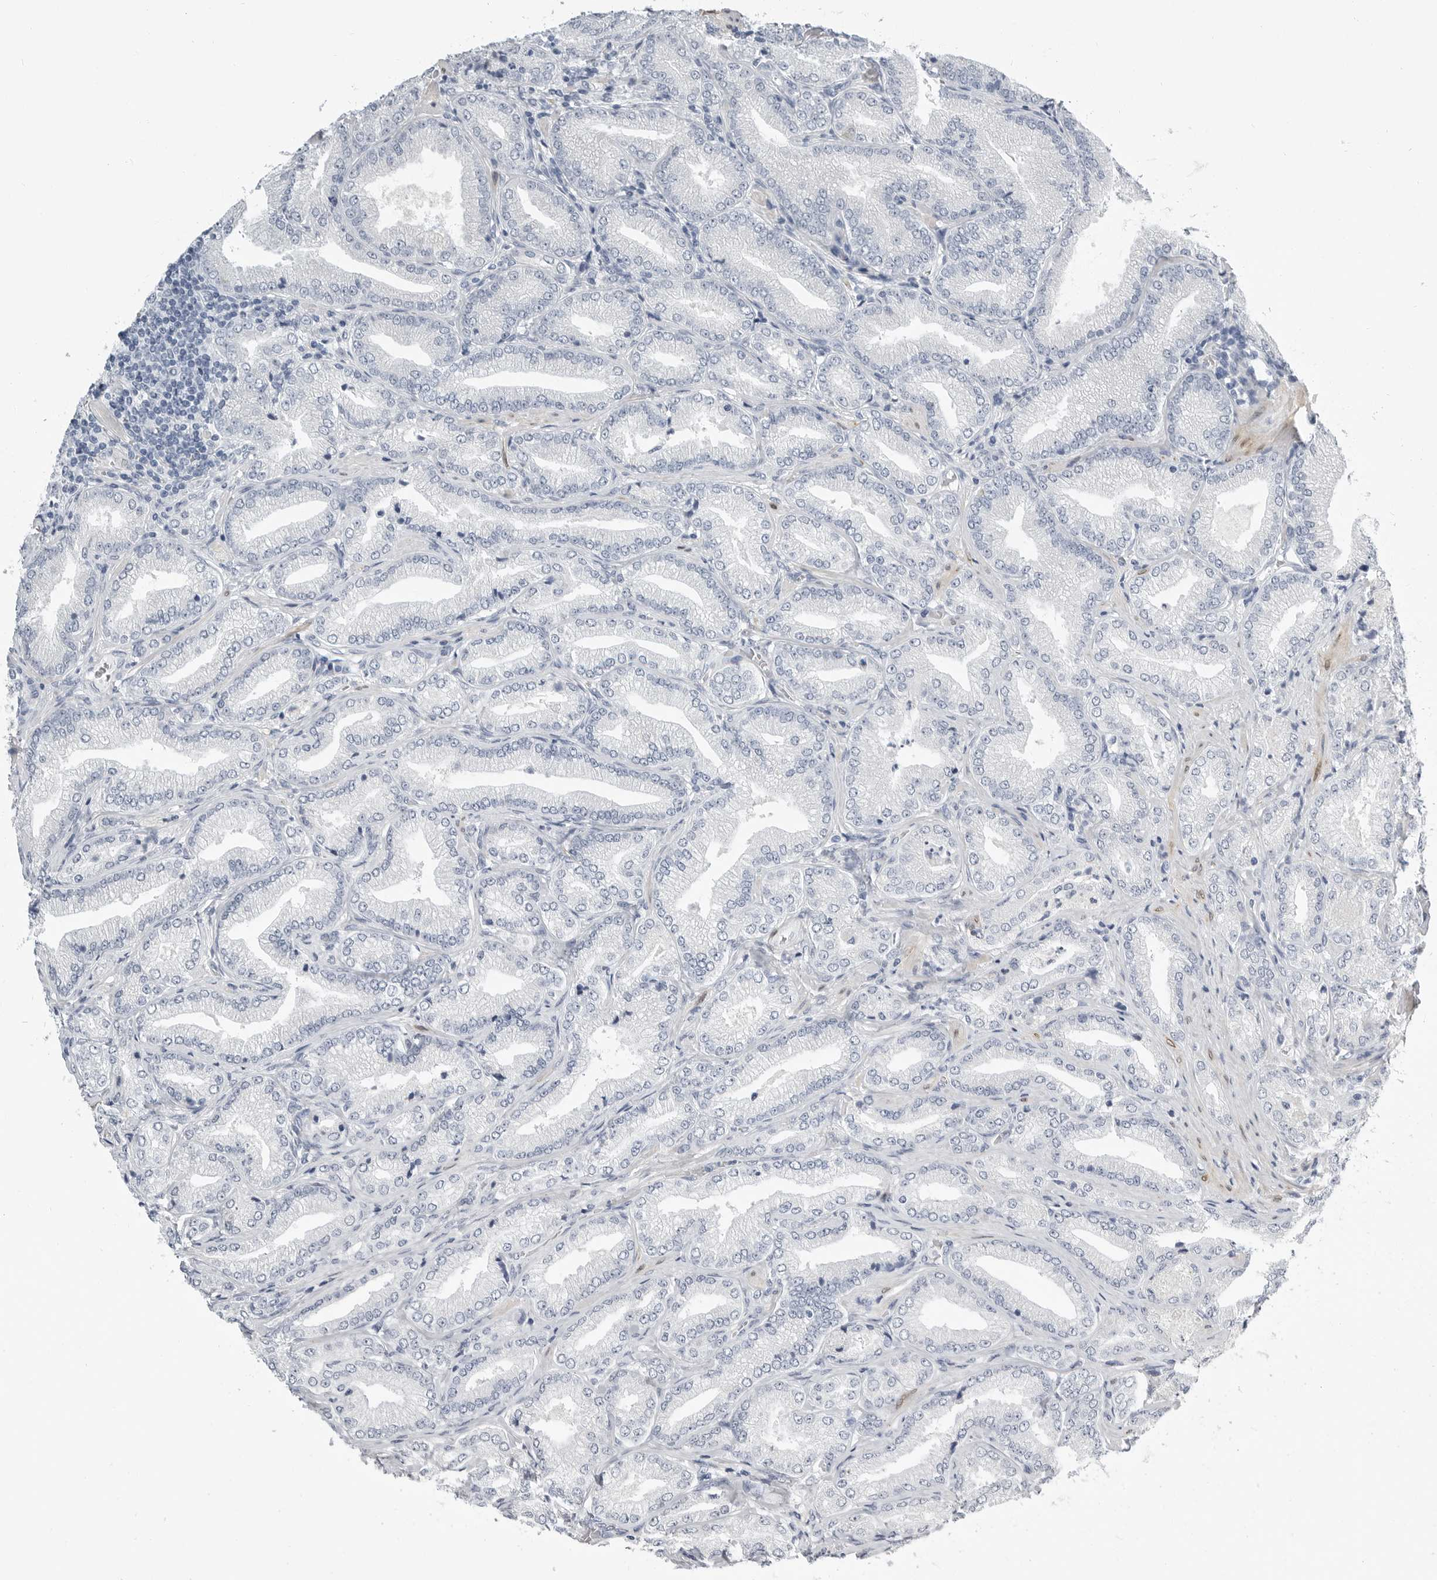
{"staining": {"intensity": "negative", "quantity": "none", "location": "none"}, "tissue": "prostate cancer", "cell_type": "Tumor cells", "image_type": "cancer", "snomed": [{"axis": "morphology", "description": "Adenocarcinoma, Low grade"}, {"axis": "topography", "description": "Prostate"}], "caption": "High magnification brightfield microscopy of prostate cancer (adenocarcinoma (low-grade)) stained with DAB (3,3'-diaminobenzidine) (brown) and counterstained with hematoxylin (blue): tumor cells show no significant expression.", "gene": "PLN", "patient": {"sex": "male", "age": 62}}